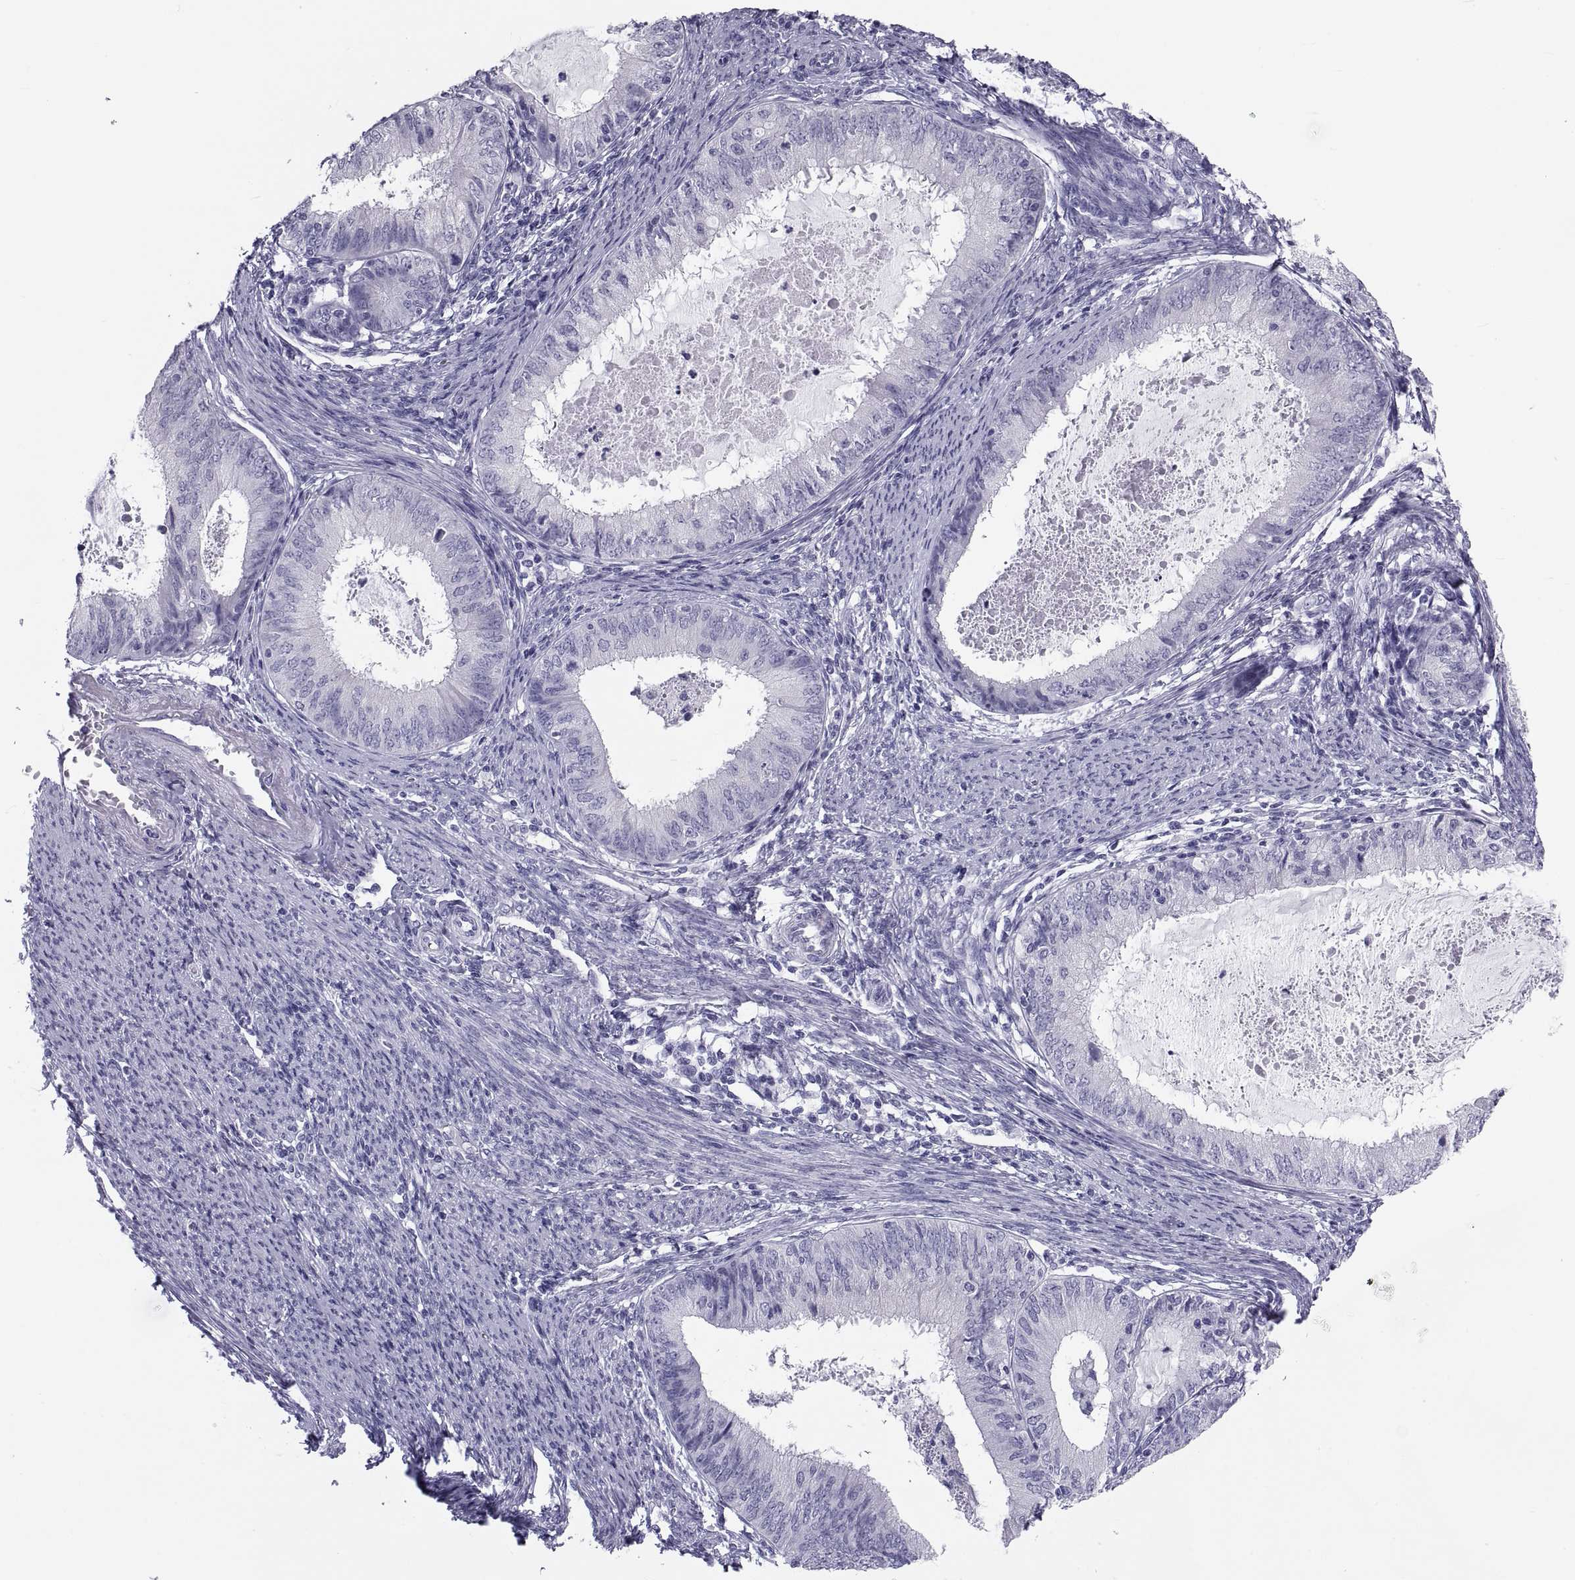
{"staining": {"intensity": "negative", "quantity": "none", "location": "none"}, "tissue": "endometrial cancer", "cell_type": "Tumor cells", "image_type": "cancer", "snomed": [{"axis": "morphology", "description": "Adenocarcinoma, NOS"}, {"axis": "topography", "description": "Endometrium"}], "caption": "Image shows no significant protein positivity in tumor cells of endometrial cancer.", "gene": "DEFB129", "patient": {"sex": "female", "age": 57}}